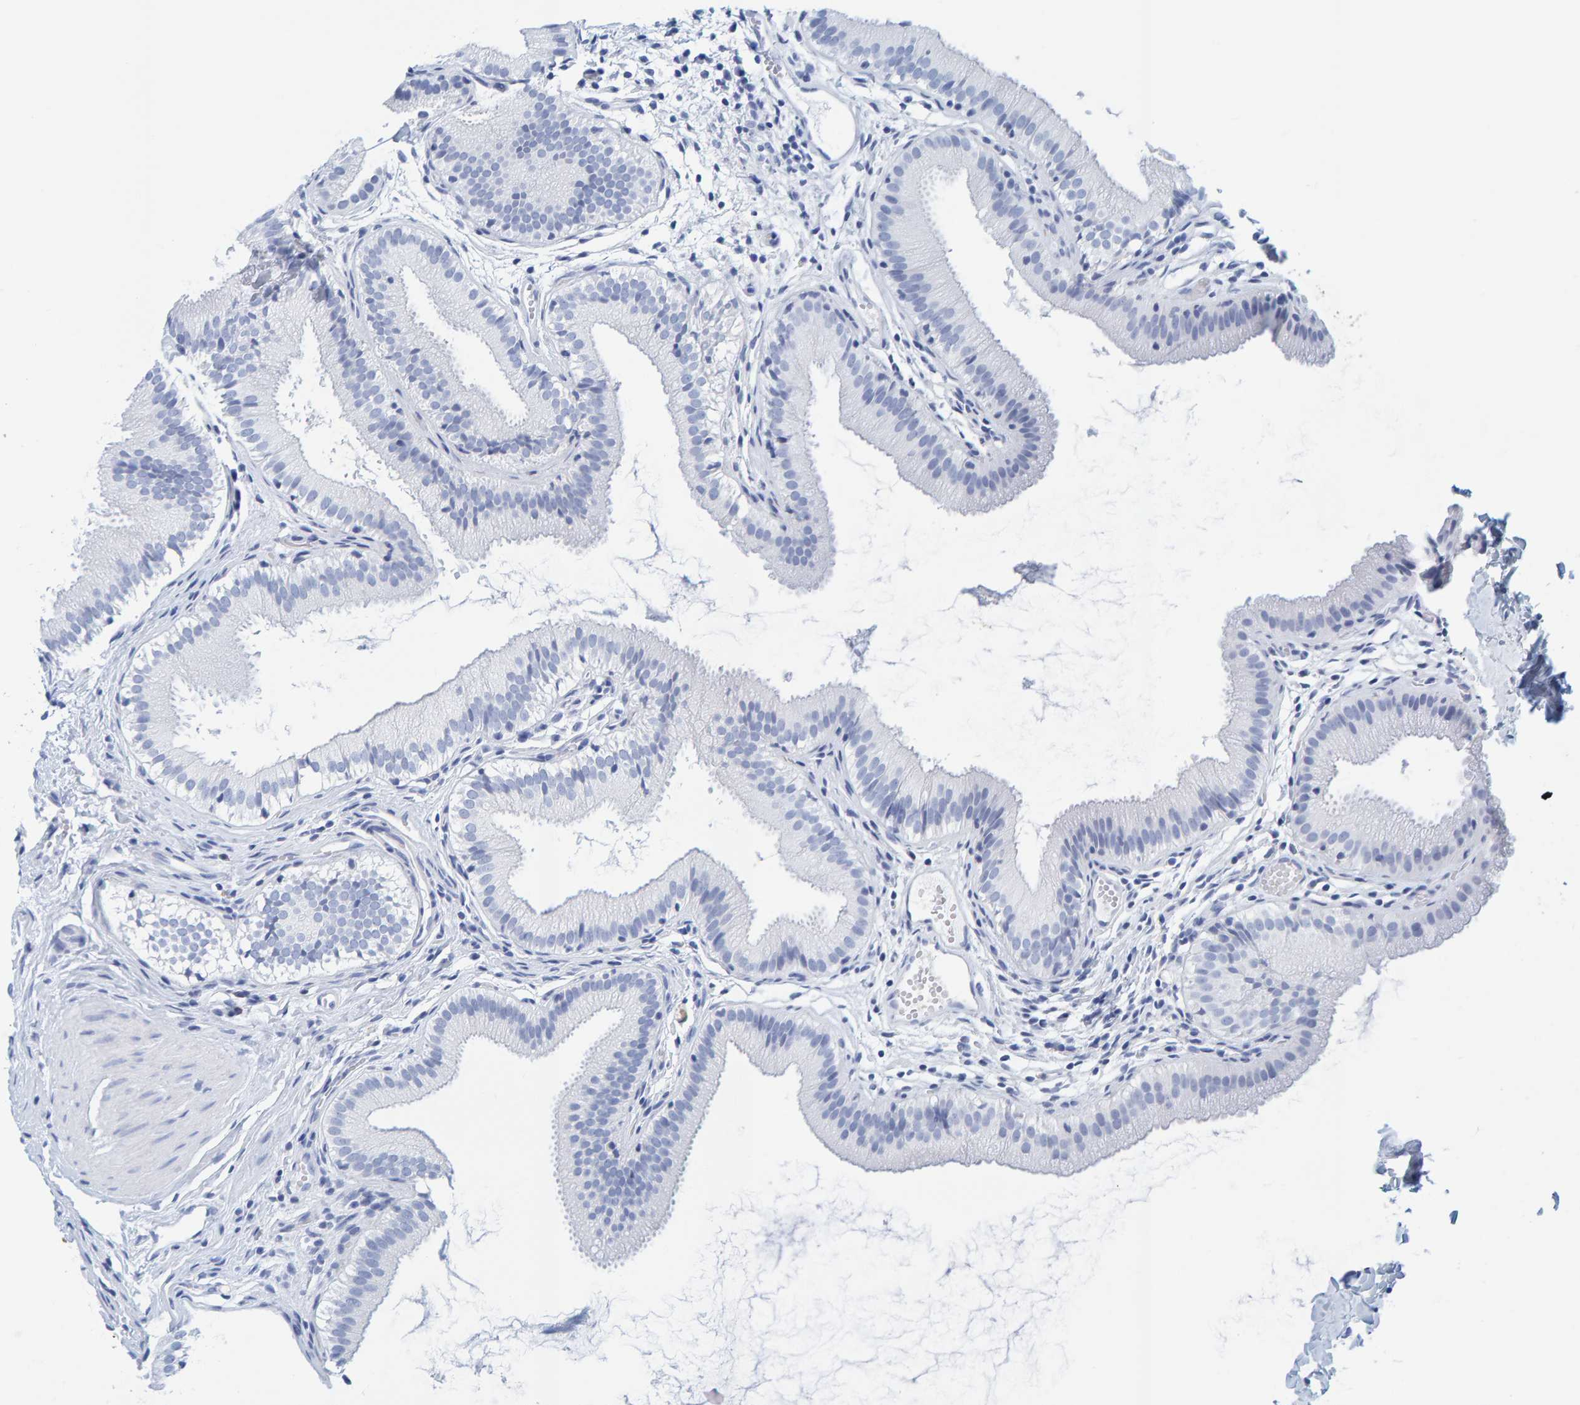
{"staining": {"intensity": "negative", "quantity": "none", "location": "none"}, "tissue": "gallbladder", "cell_type": "Glandular cells", "image_type": "normal", "snomed": [{"axis": "morphology", "description": "Normal tissue, NOS"}, {"axis": "topography", "description": "Gallbladder"}], "caption": "There is no significant staining in glandular cells of gallbladder.", "gene": "SFTPC", "patient": {"sex": "female", "age": 26}}